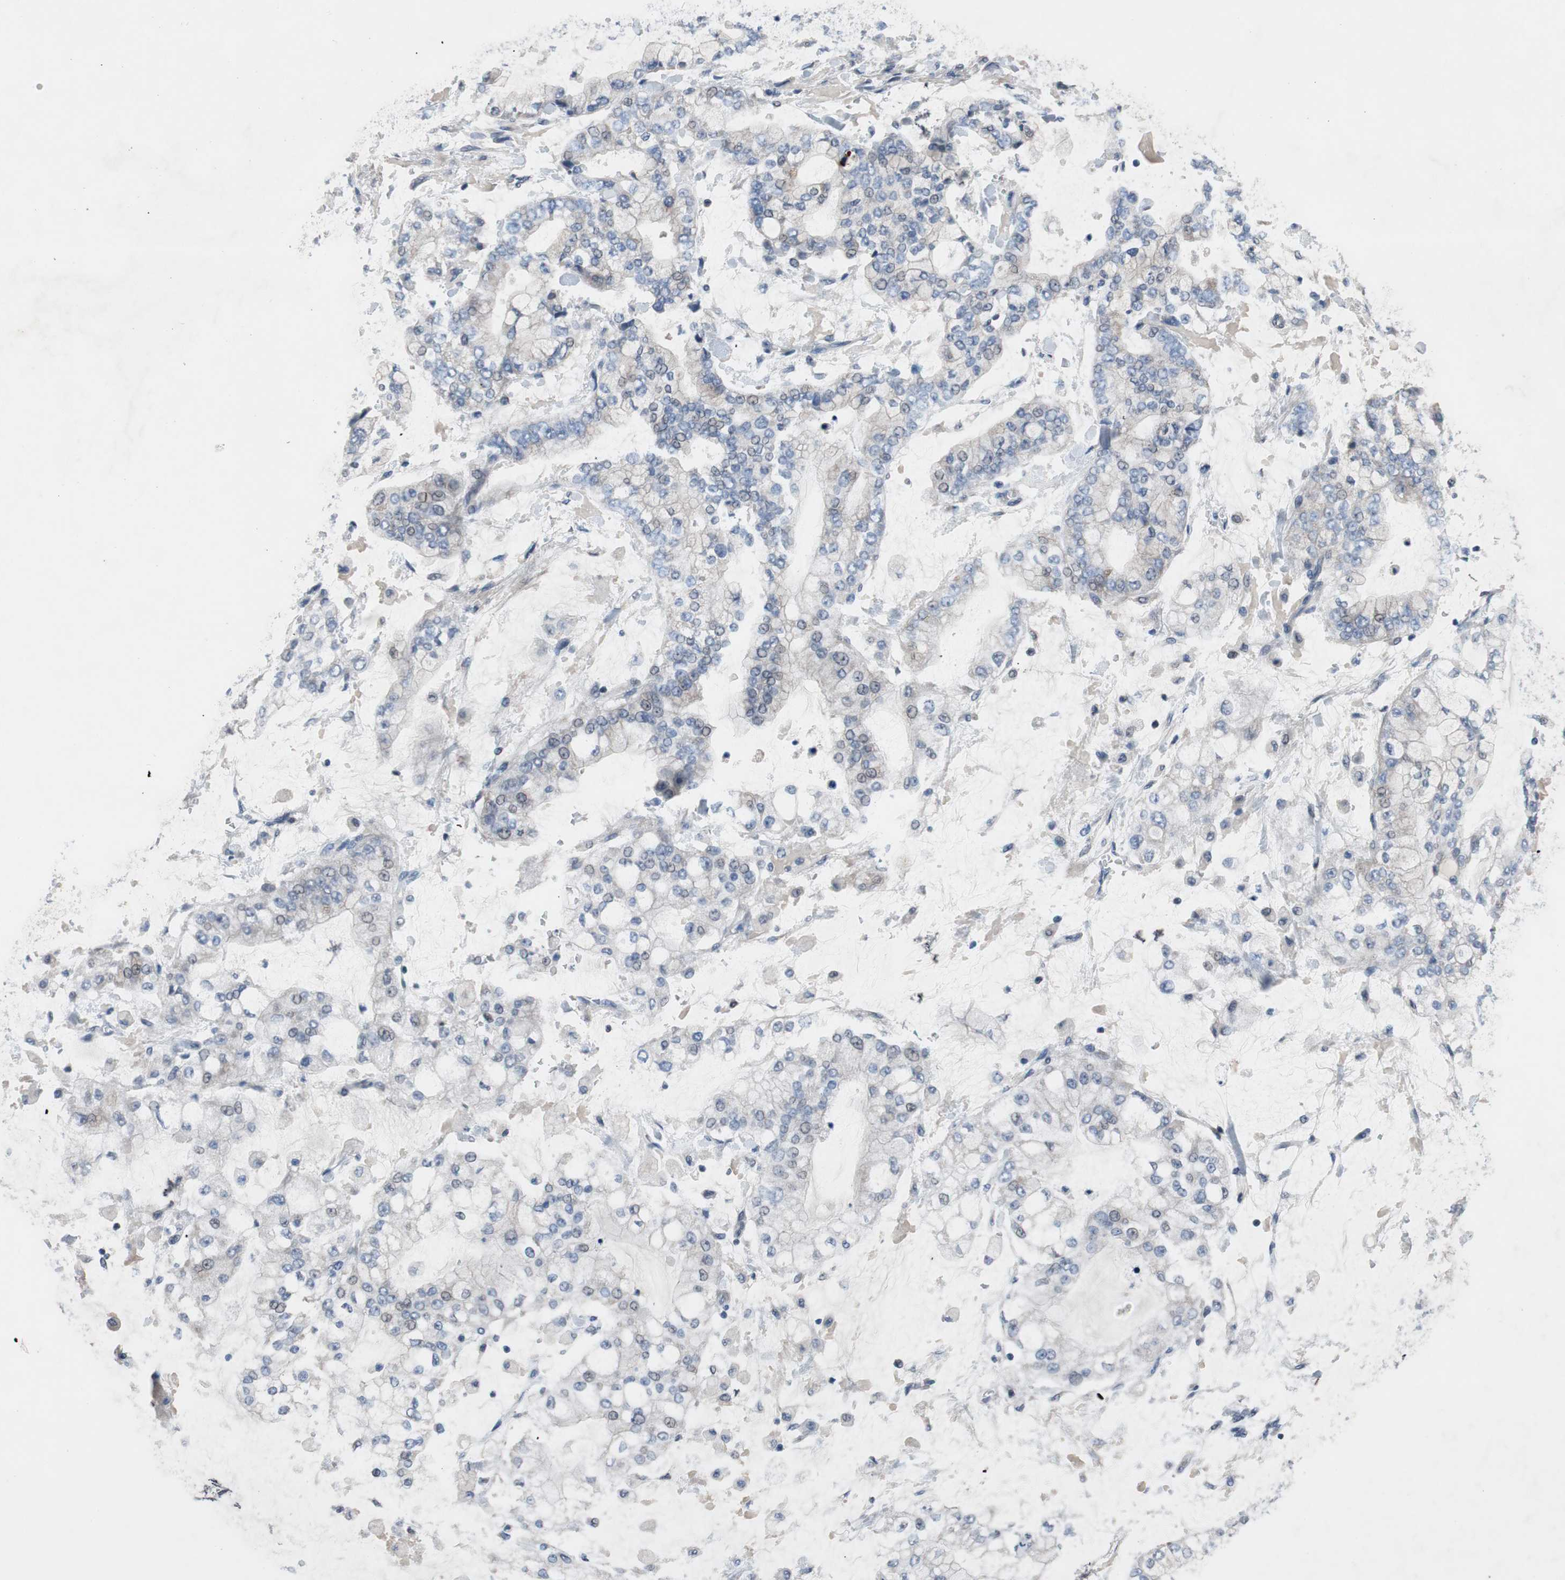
{"staining": {"intensity": "negative", "quantity": "none", "location": "none"}, "tissue": "stomach cancer", "cell_type": "Tumor cells", "image_type": "cancer", "snomed": [{"axis": "morphology", "description": "Normal tissue, NOS"}, {"axis": "morphology", "description": "Adenocarcinoma, NOS"}, {"axis": "topography", "description": "Stomach, upper"}, {"axis": "topography", "description": "Stomach"}], "caption": "DAB (3,3'-diaminobenzidine) immunohistochemical staining of stomach adenocarcinoma reveals no significant expression in tumor cells.", "gene": "TACR3", "patient": {"sex": "male", "age": 76}}